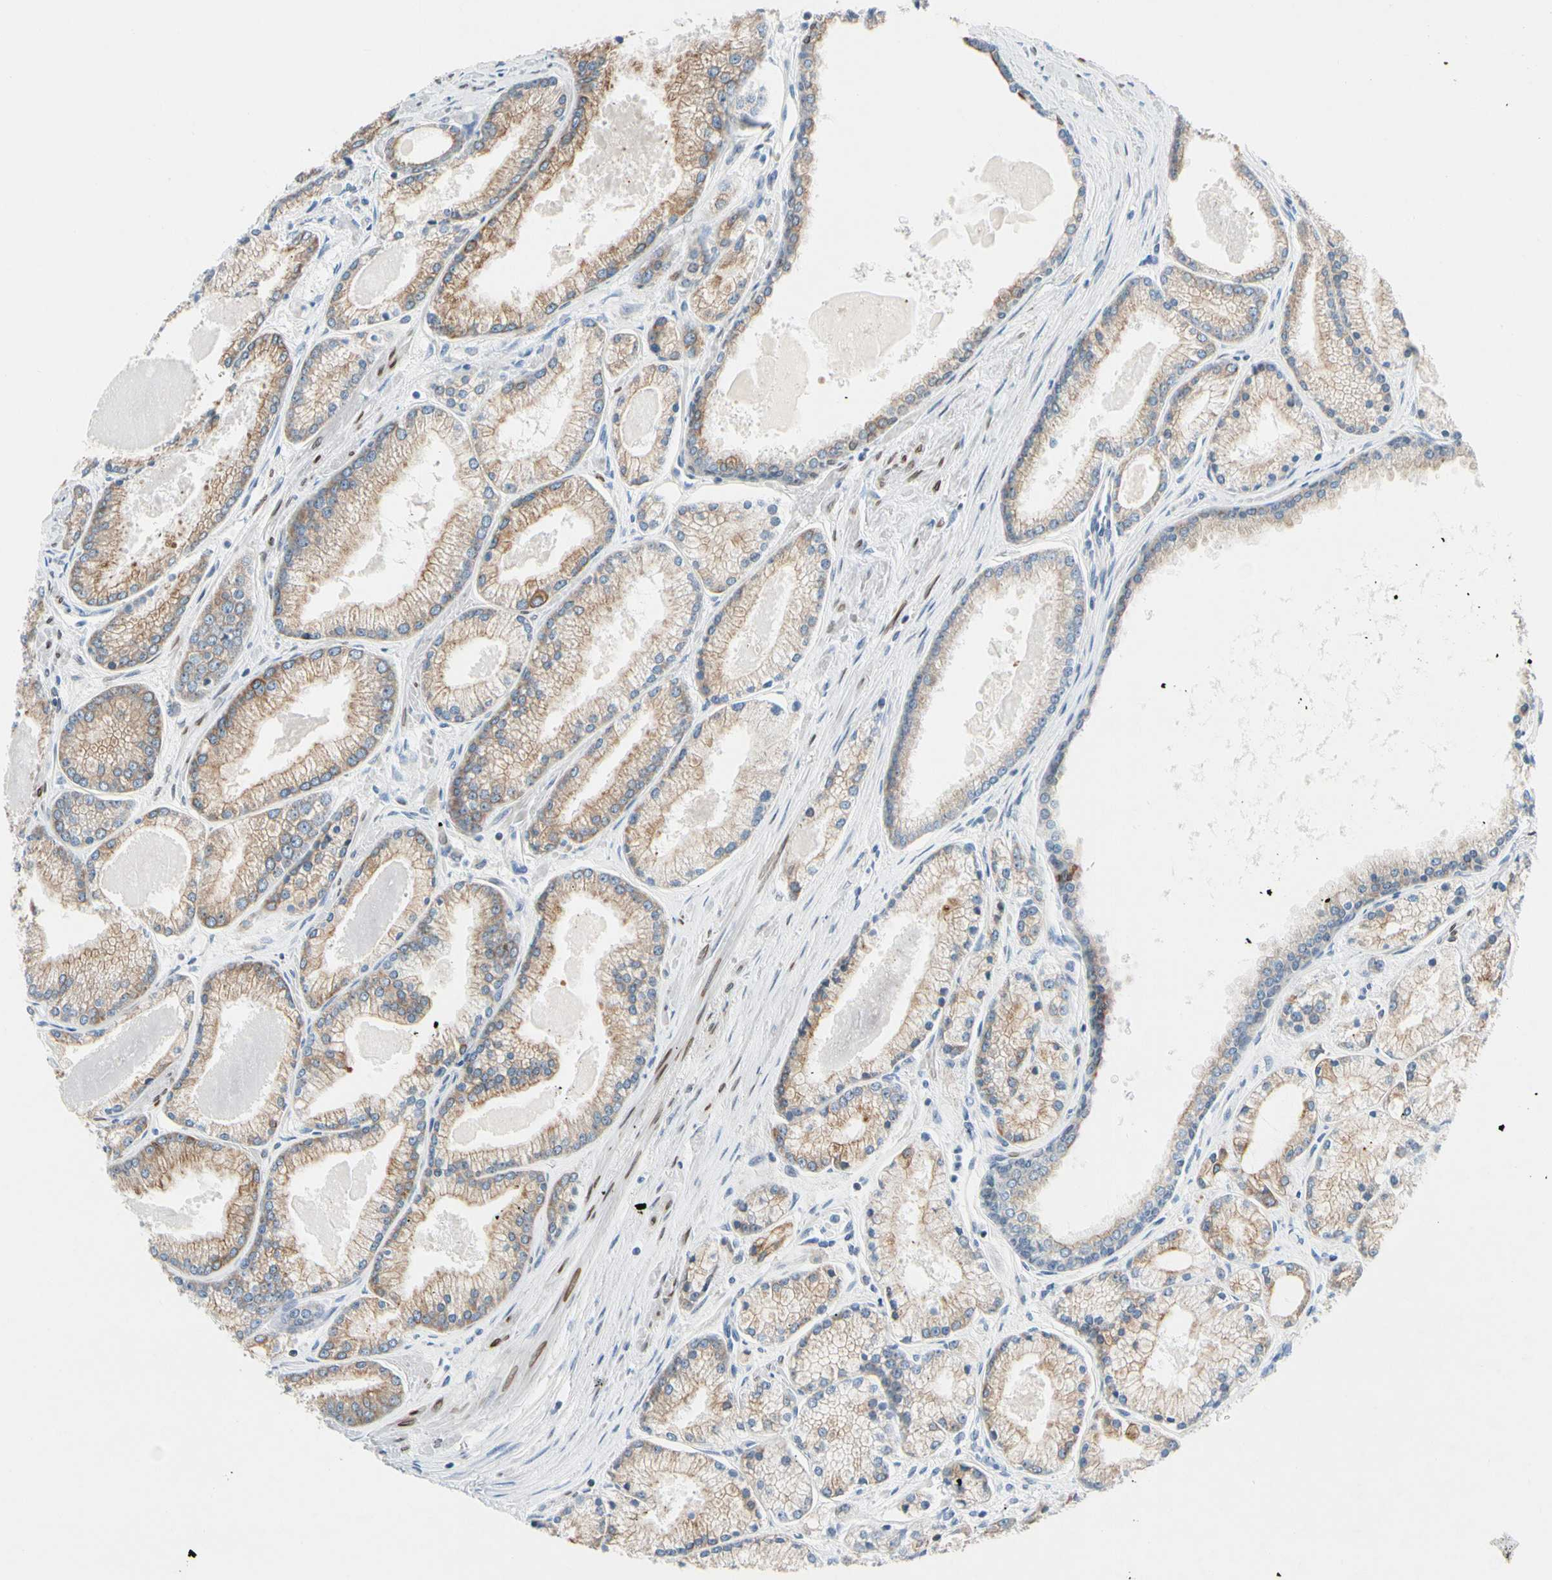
{"staining": {"intensity": "weak", "quantity": ">75%", "location": "cytoplasmic/membranous"}, "tissue": "prostate cancer", "cell_type": "Tumor cells", "image_type": "cancer", "snomed": [{"axis": "morphology", "description": "Adenocarcinoma, High grade"}, {"axis": "topography", "description": "Prostate"}], "caption": "This micrograph shows IHC staining of human prostate cancer (high-grade adenocarcinoma), with low weak cytoplasmic/membranous expression in about >75% of tumor cells.", "gene": "ZNF132", "patient": {"sex": "male", "age": 61}}